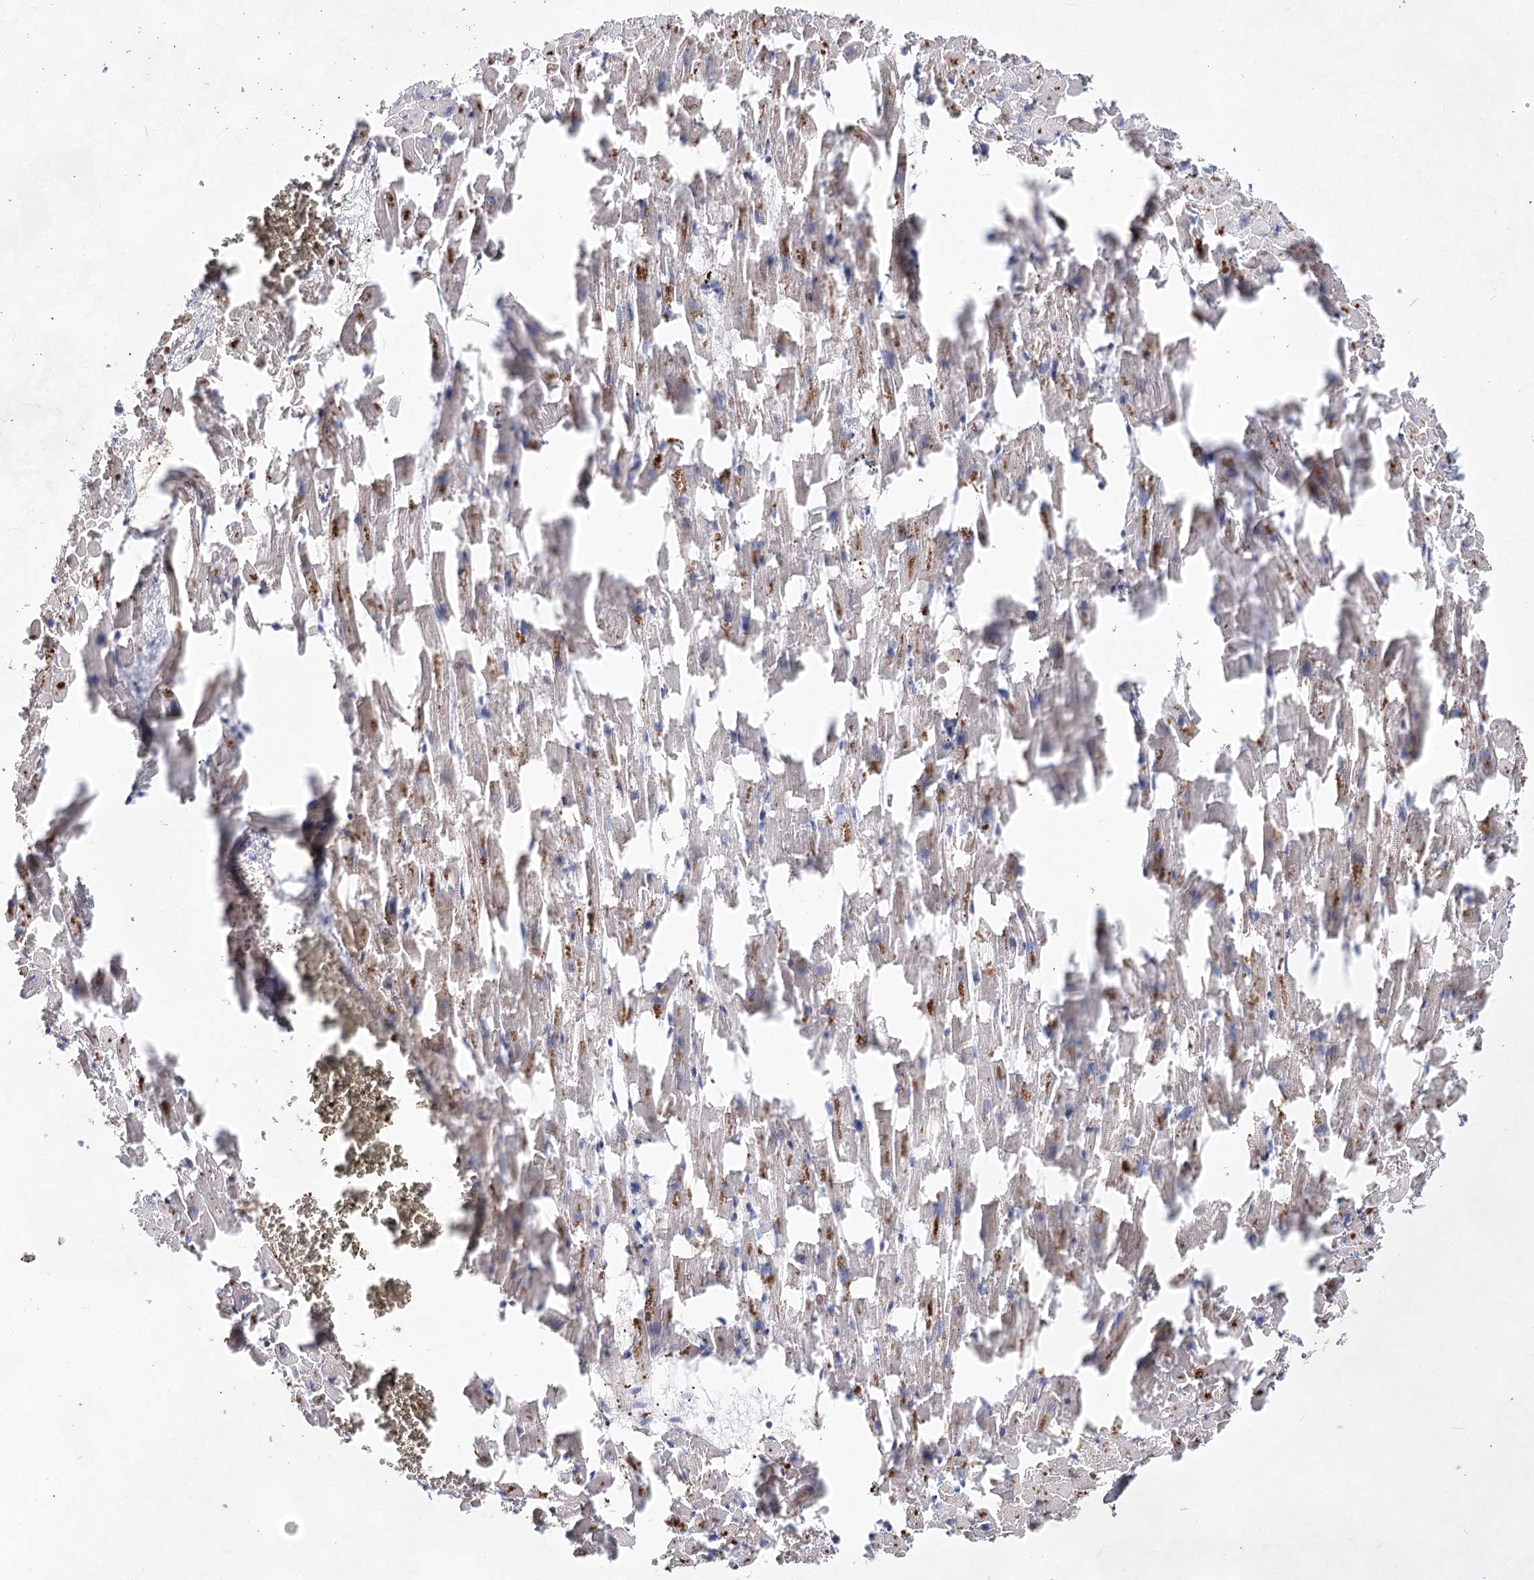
{"staining": {"intensity": "moderate", "quantity": "<25%", "location": "cytoplasmic/membranous"}, "tissue": "heart muscle", "cell_type": "Cardiomyocytes", "image_type": "normal", "snomed": [{"axis": "morphology", "description": "Normal tissue, NOS"}, {"axis": "topography", "description": "Heart"}], "caption": "Immunohistochemistry (IHC) image of normal heart muscle stained for a protein (brown), which reveals low levels of moderate cytoplasmic/membranous staining in approximately <25% of cardiomyocytes.", "gene": "TASOR2", "patient": {"sex": "female", "age": 64}}